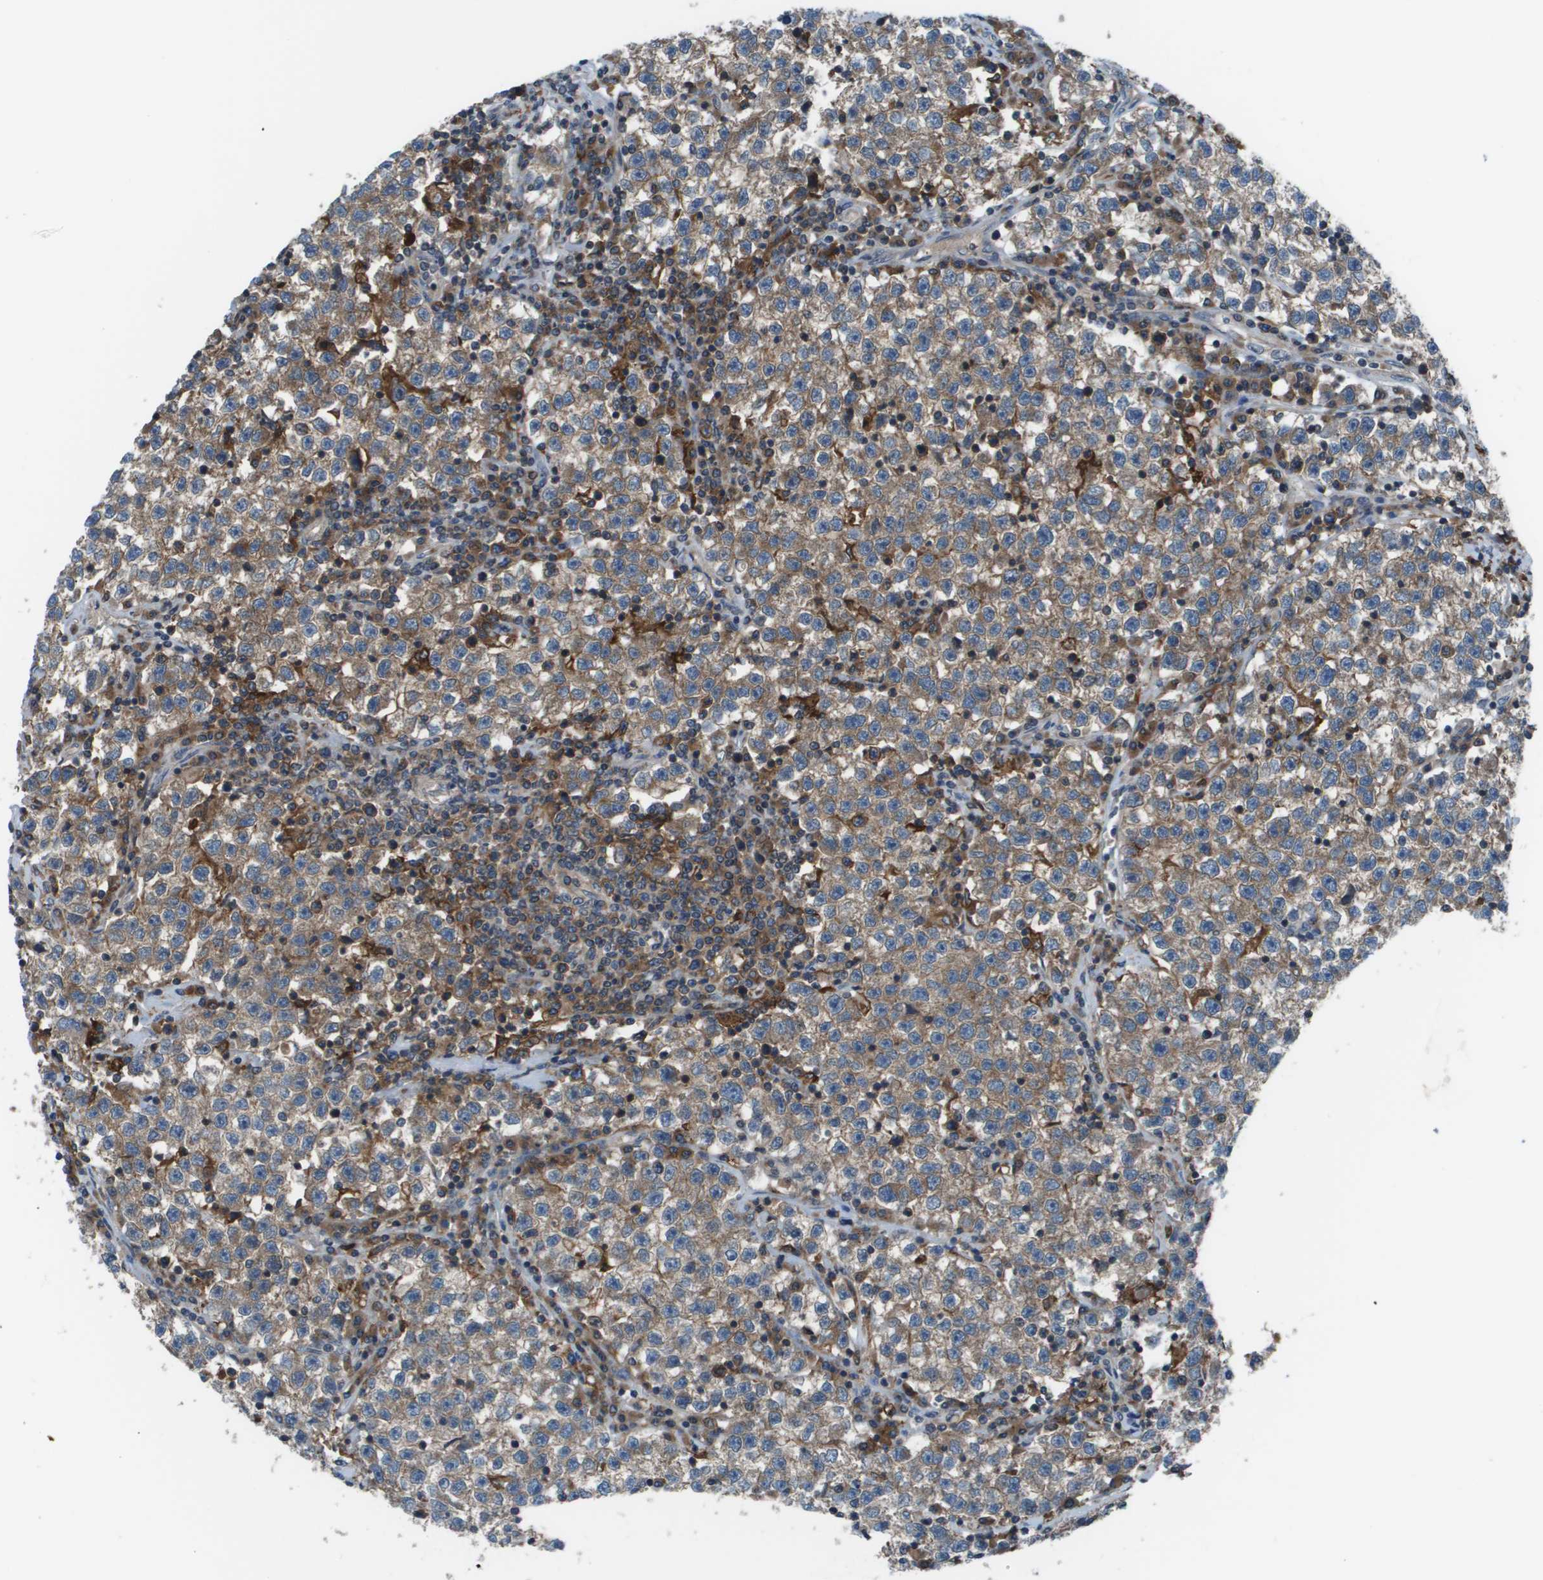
{"staining": {"intensity": "moderate", "quantity": ">75%", "location": "cytoplasmic/membranous"}, "tissue": "testis cancer", "cell_type": "Tumor cells", "image_type": "cancer", "snomed": [{"axis": "morphology", "description": "Seminoma, NOS"}, {"axis": "topography", "description": "Testis"}], "caption": "Brown immunohistochemical staining in seminoma (testis) demonstrates moderate cytoplasmic/membranous positivity in about >75% of tumor cells.", "gene": "EIF3B", "patient": {"sex": "male", "age": 22}}